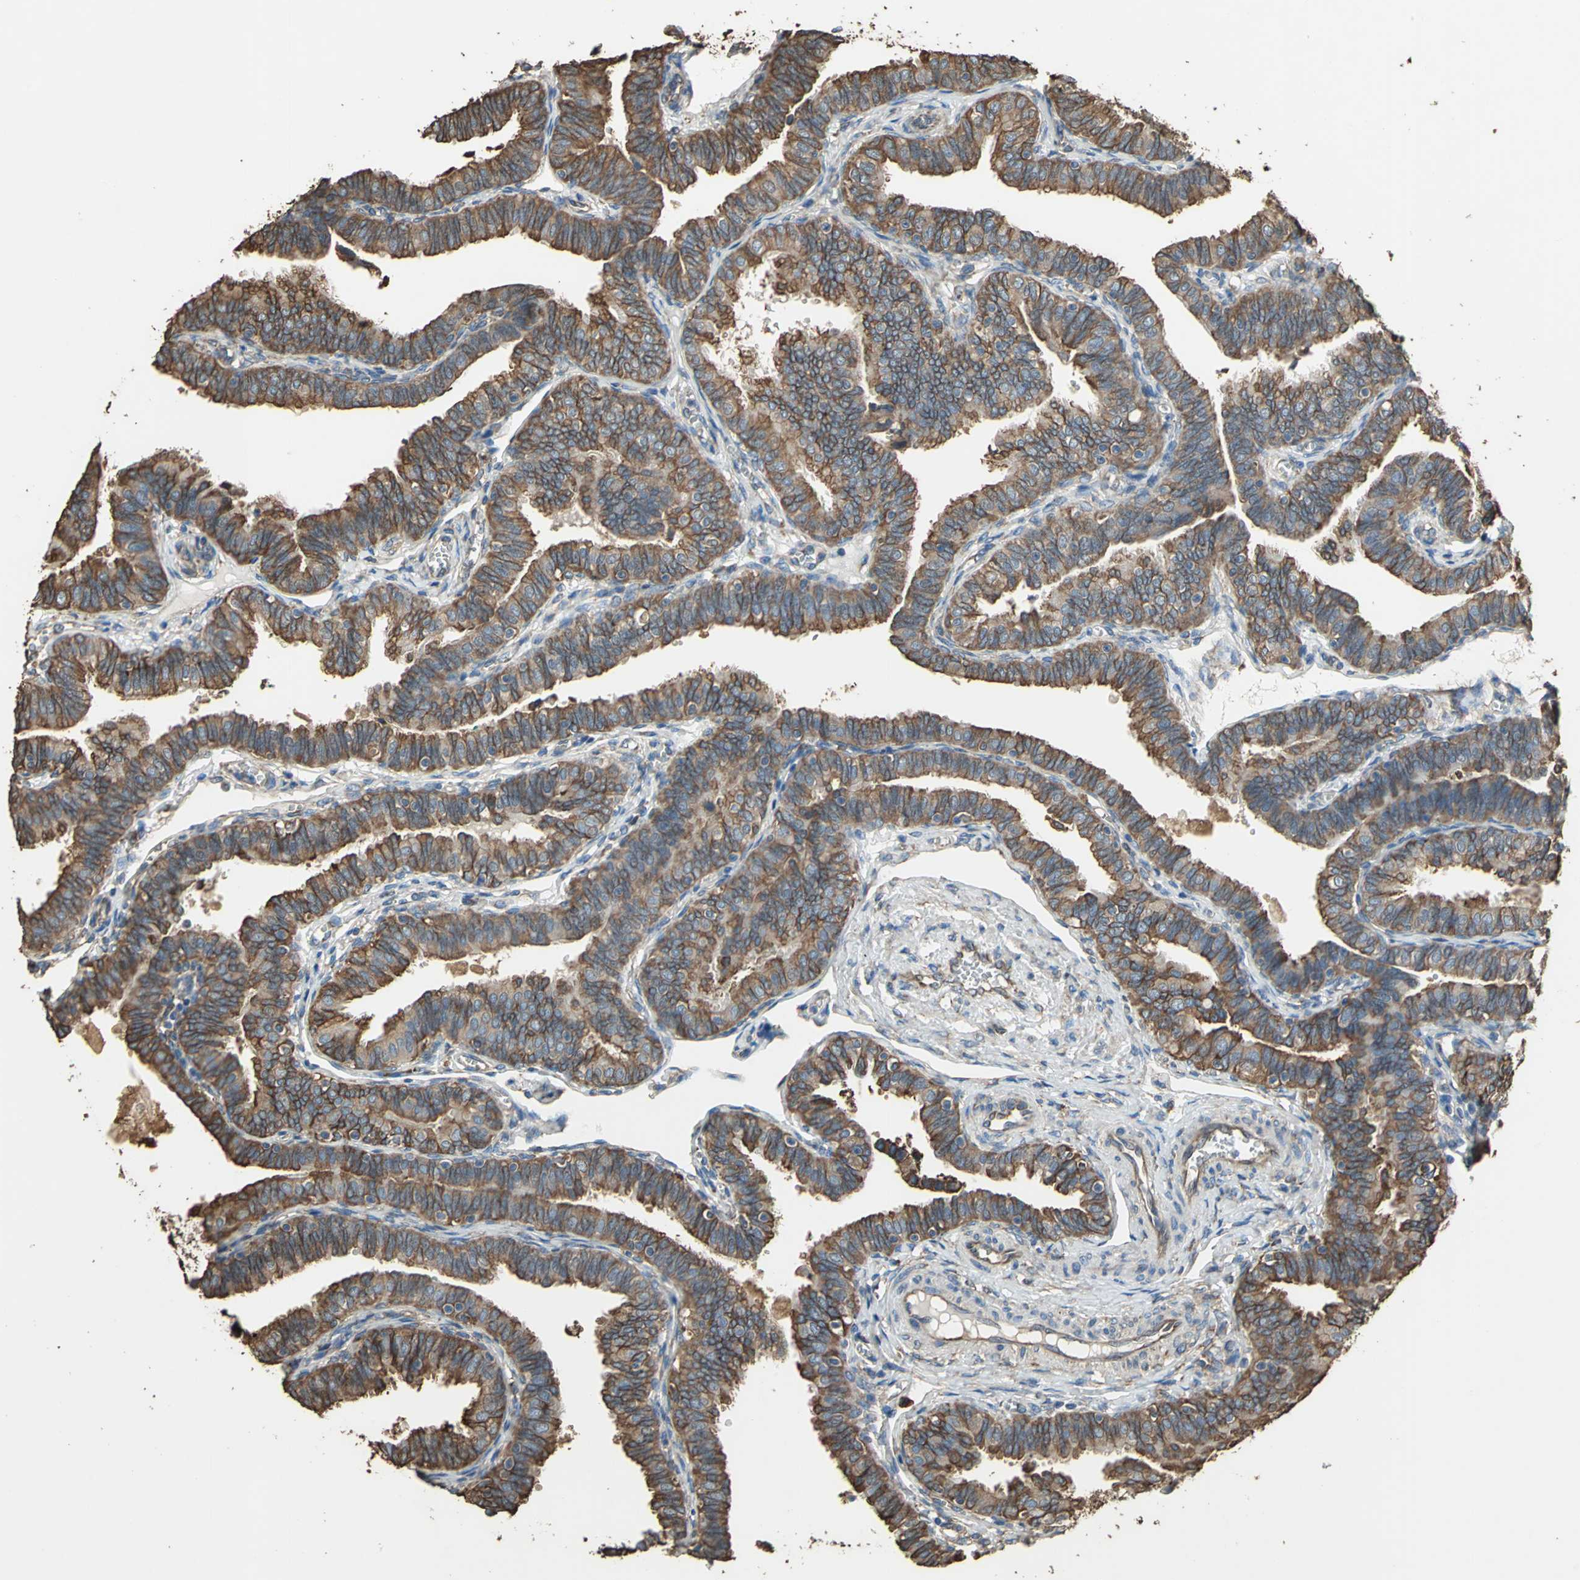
{"staining": {"intensity": "strong", "quantity": ">75%", "location": "cytoplasmic/membranous"}, "tissue": "fallopian tube", "cell_type": "Glandular cells", "image_type": "normal", "snomed": [{"axis": "morphology", "description": "Normal tissue, NOS"}, {"axis": "topography", "description": "Fallopian tube"}], "caption": "A brown stain shows strong cytoplasmic/membranous expression of a protein in glandular cells of benign fallopian tube. The staining was performed using DAB (3,3'-diaminobenzidine) to visualize the protein expression in brown, while the nuclei were stained in blue with hematoxylin (Magnification: 20x).", "gene": "GPANK1", "patient": {"sex": "female", "age": 46}}